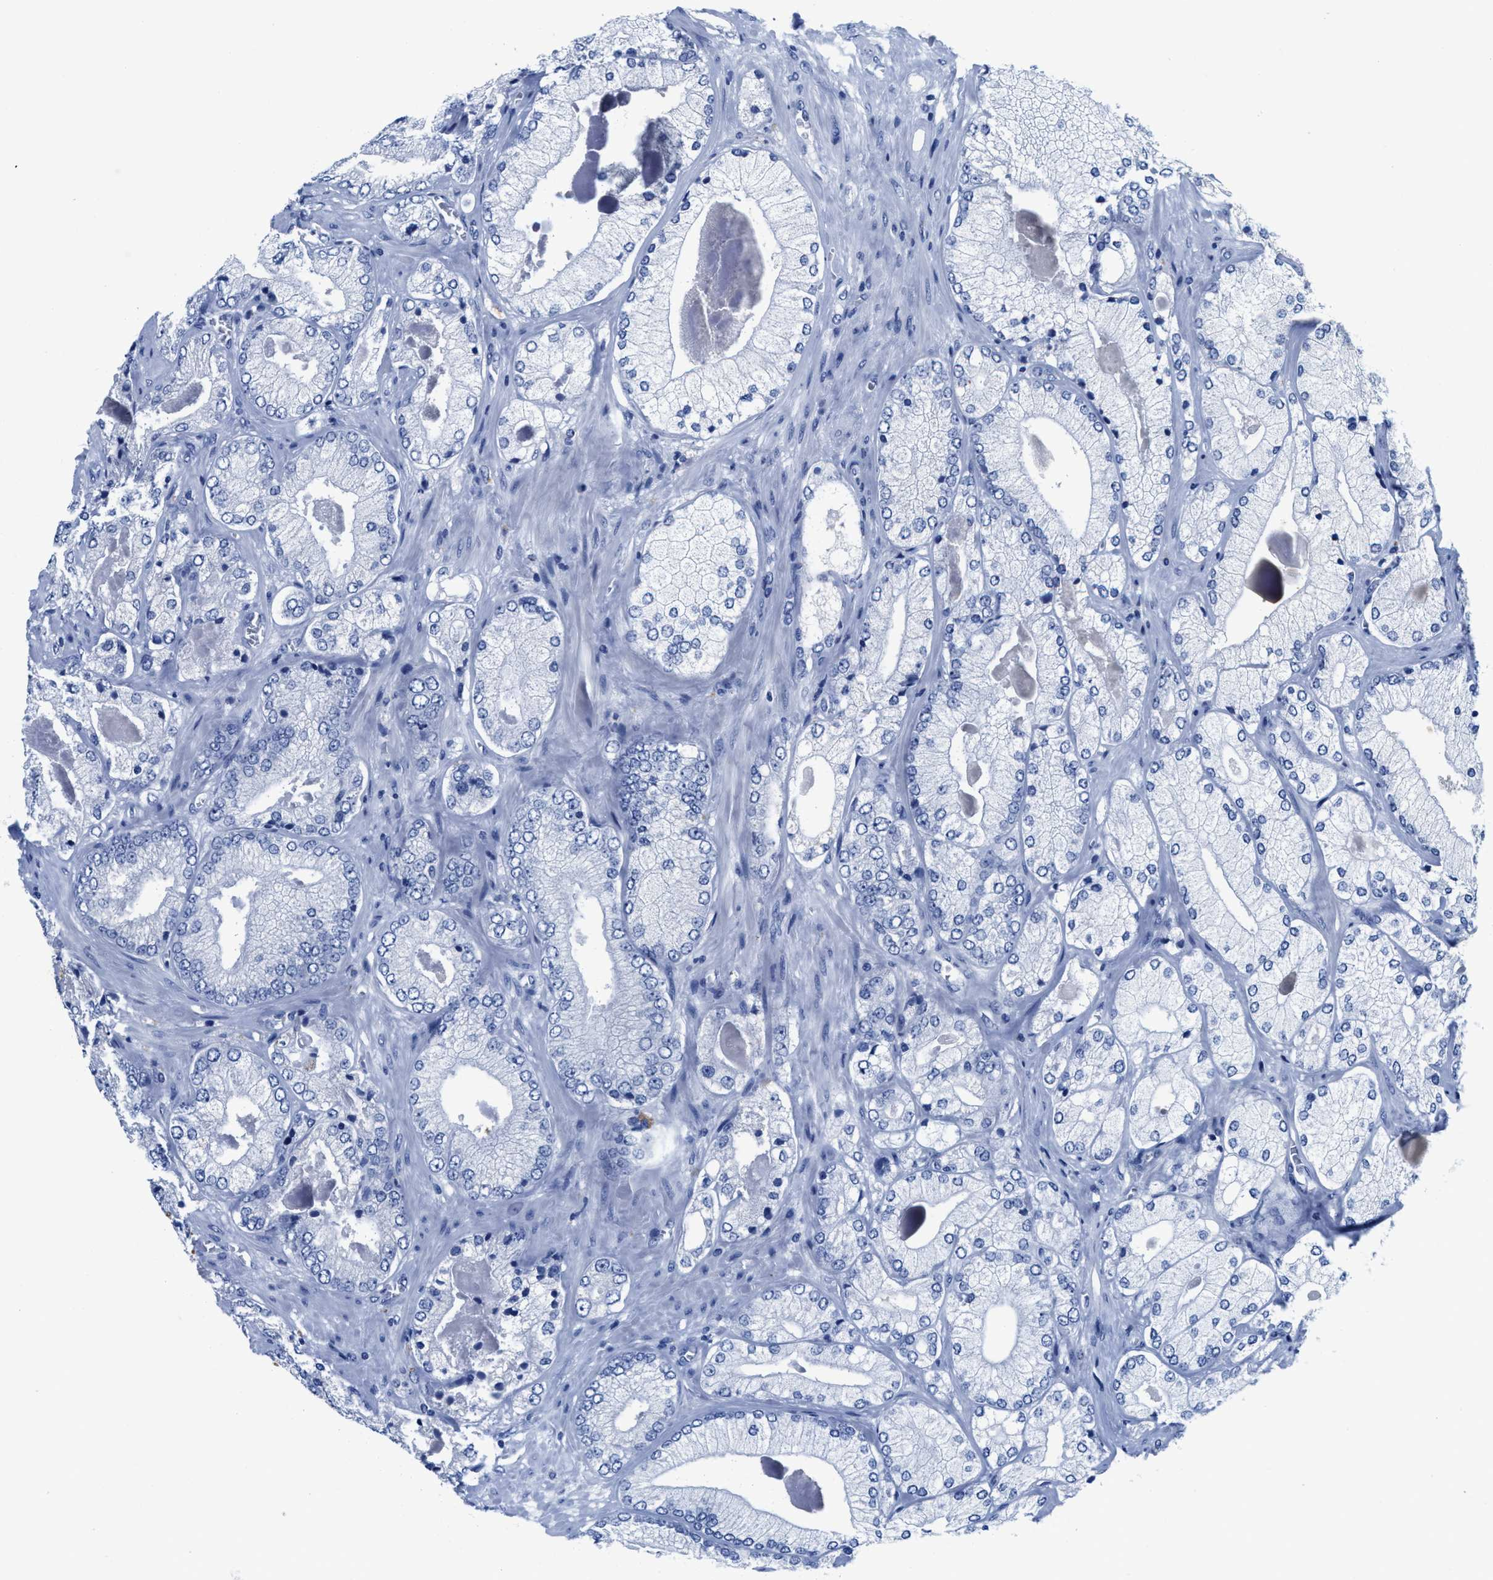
{"staining": {"intensity": "negative", "quantity": "none", "location": "none"}, "tissue": "prostate cancer", "cell_type": "Tumor cells", "image_type": "cancer", "snomed": [{"axis": "morphology", "description": "Adenocarcinoma, Low grade"}, {"axis": "topography", "description": "Prostate"}], "caption": "A photomicrograph of prostate low-grade adenocarcinoma stained for a protein reveals no brown staining in tumor cells.", "gene": "TTC3", "patient": {"sex": "male", "age": 65}}